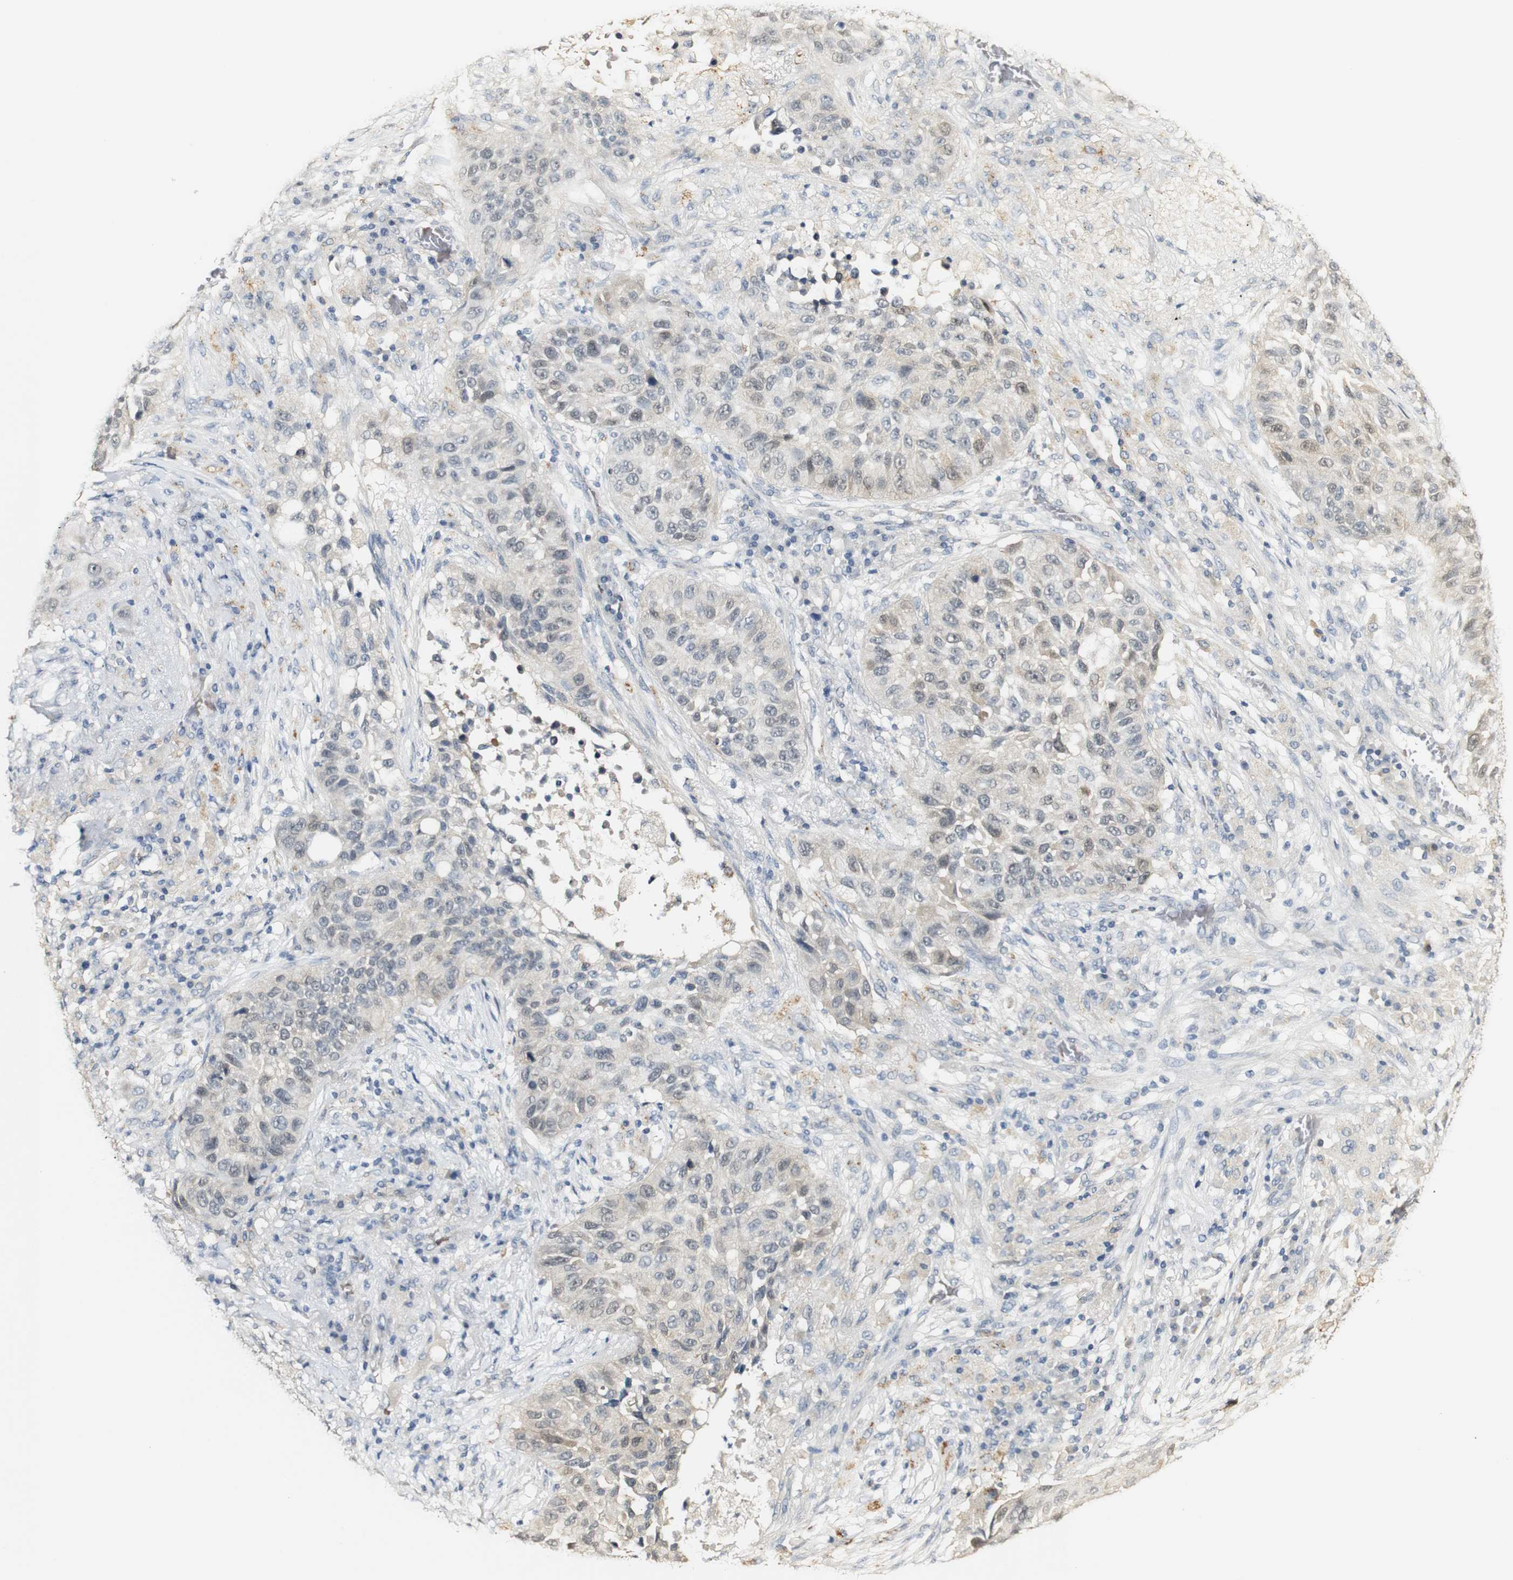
{"staining": {"intensity": "weak", "quantity": "<25%", "location": "cytoplasmic/membranous,nuclear"}, "tissue": "lung cancer", "cell_type": "Tumor cells", "image_type": "cancer", "snomed": [{"axis": "morphology", "description": "Squamous cell carcinoma, NOS"}, {"axis": "topography", "description": "Lung"}], "caption": "Photomicrograph shows no protein positivity in tumor cells of lung squamous cell carcinoma tissue. (Brightfield microscopy of DAB immunohistochemistry at high magnification).", "gene": "SYT7", "patient": {"sex": "male", "age": 57}}